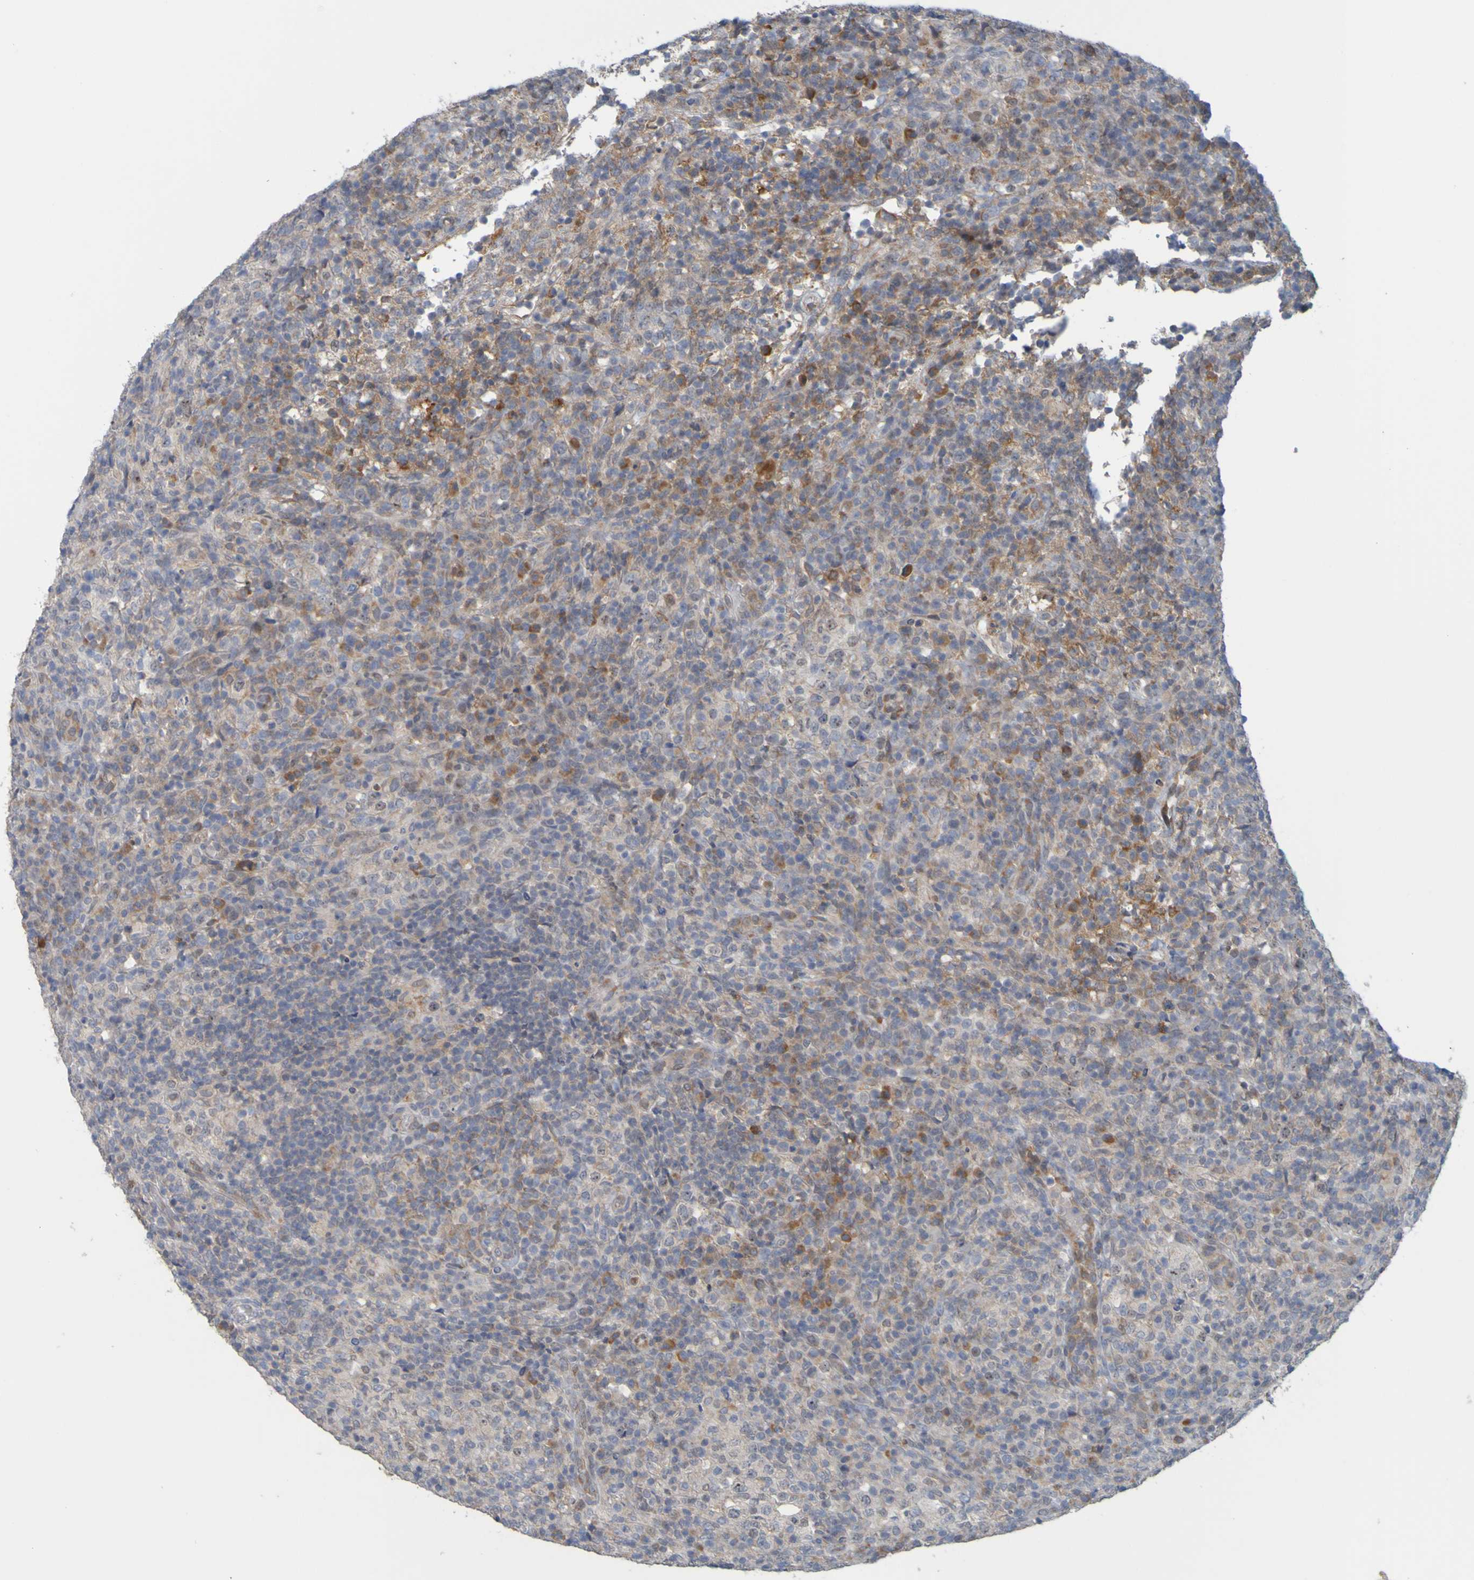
{"staining": {"intensity": "moderate", "quantity": "25%-75%", "location": "cytoplasmic/membranous"}, "tissue": "lymphoma", "cell_type": "Tumor cells", "image_type": "cancer", "snomed": [{"axis": "morphology", "description": "Malignant lymphoma, non-Hodgkin's type, High grade"}, {"axis": "topography", "description": "Lymph node"}], "caption": "Brown immunohistochemical staining in human high-grade malignant lymphoma, non-Hodgkin's type exhibits moderate cytoplasmic/membranous staining in about 25%-75% of tumor cells.", "gene": "MOGS", "patient": {"sex": "female", "age": 76}}